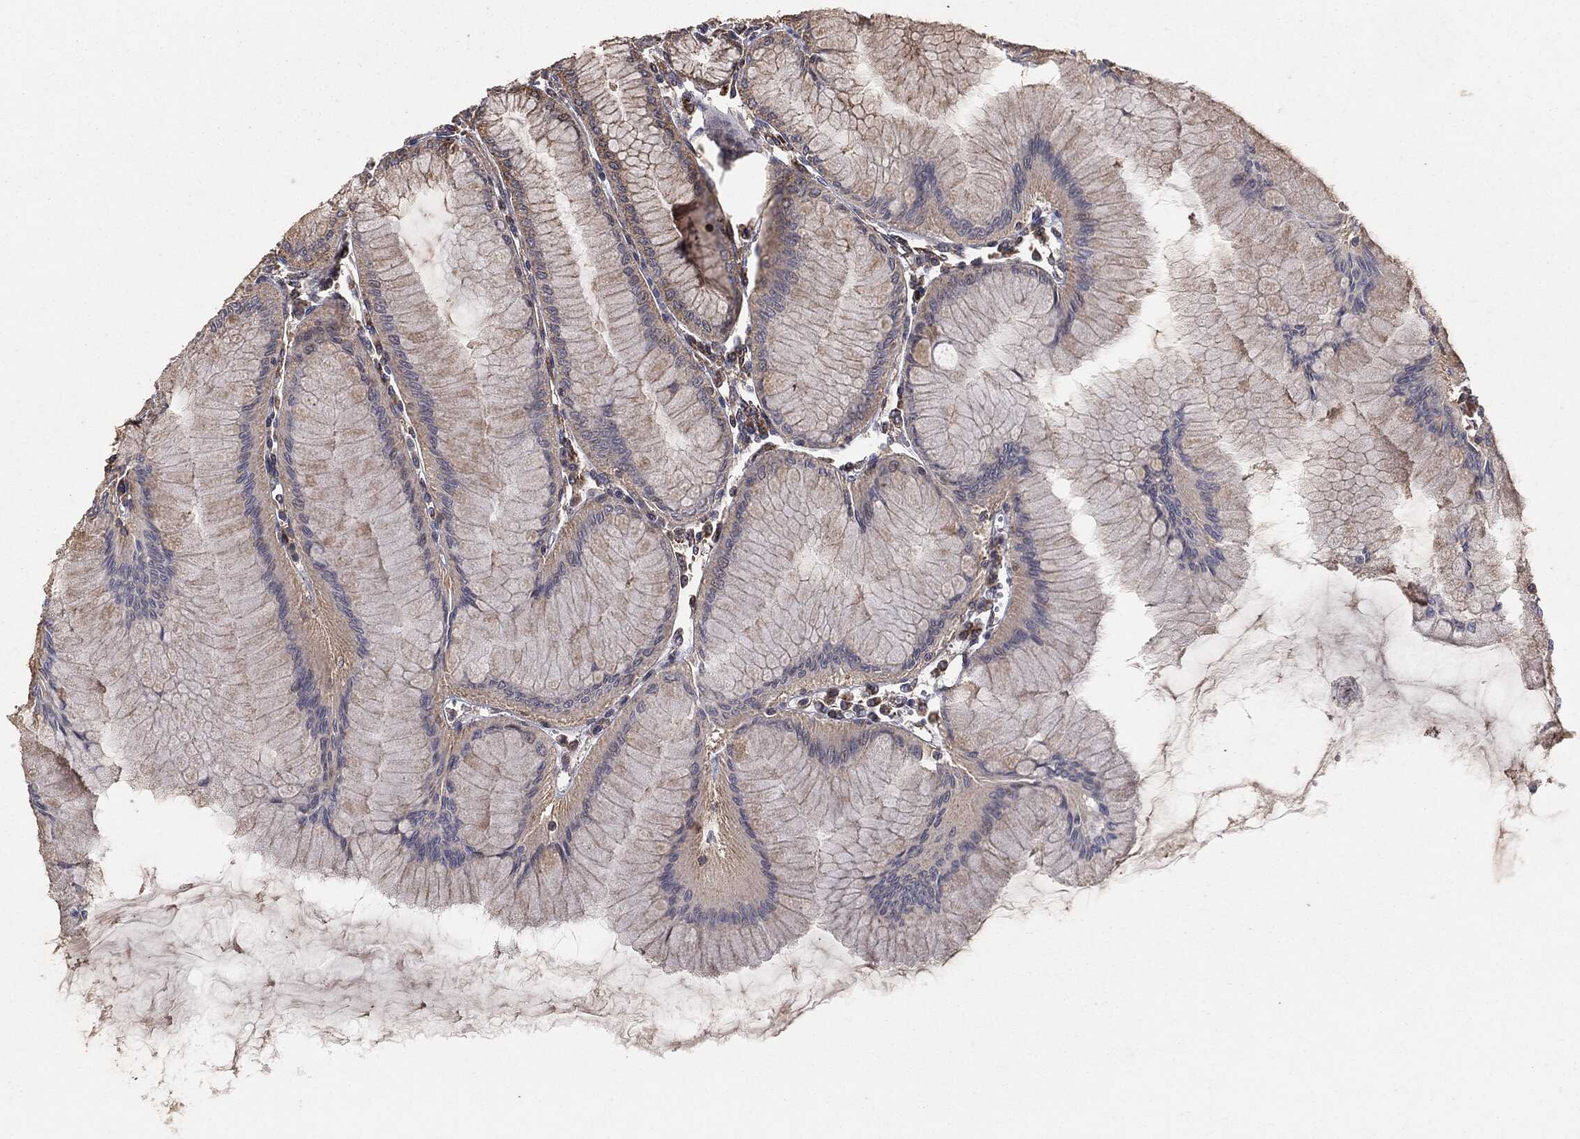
{"staining": {"intensity": "strong", "quantity": "25%-75%", "location": "cytoplasmic/membranous"}, "tissue": "stomach", "cell_type": "Glandular cells", "image_type": "normal", "snomed": [{"axis": "morphology", "description": "Normal tissue, NOS"}, {"axis": "topography", "description": "Stomach"}], "caption": "Immunohistochemical staining of normal stomach displays high levels of strong cytoplasmic/membranous positivity in about 25%-75% of glandular cells.", "gene": "MTOR", "patient": {"sex": "female", "age": 57}}